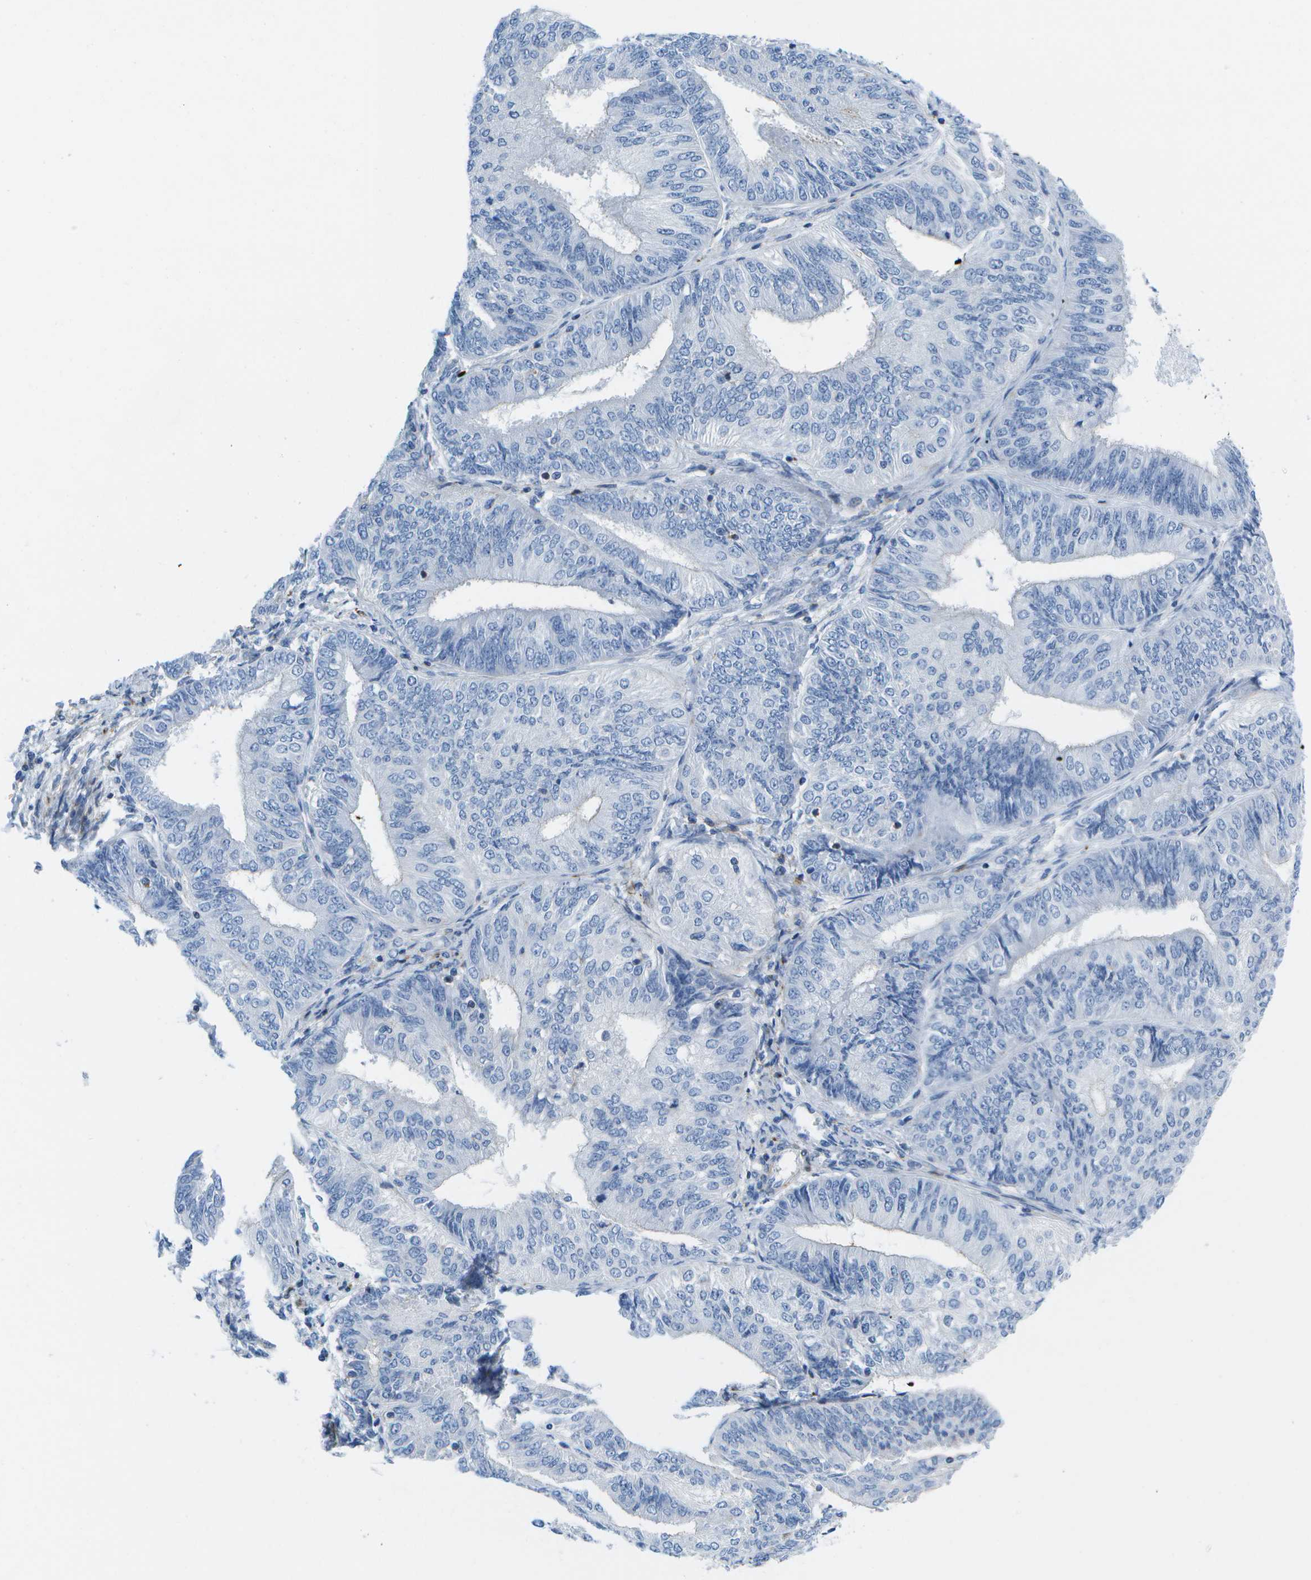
{"staining": {"intensity": "negative", "quantity": "none", "location": "none"}, "tissue": "endometrial cancer", "cell_type": "Tumor cells", "image_type": "cancer", "snomed": [{"axis": "morphology", "description": "Adenocarcinoma, NOS"}, {"axis": "topography", "description": "Endometrium"}], "caption": "Tumor cells are negative for brown protein staining in endometrial adenocarcinoma. The staining is performed using DAB (3,3'-diaminobenzidine) brown chromogen with nuclei counter-stained in using hematoxylin.", "gene": "ADGRG6", "patient": {"sex": "female", "age": 58}}